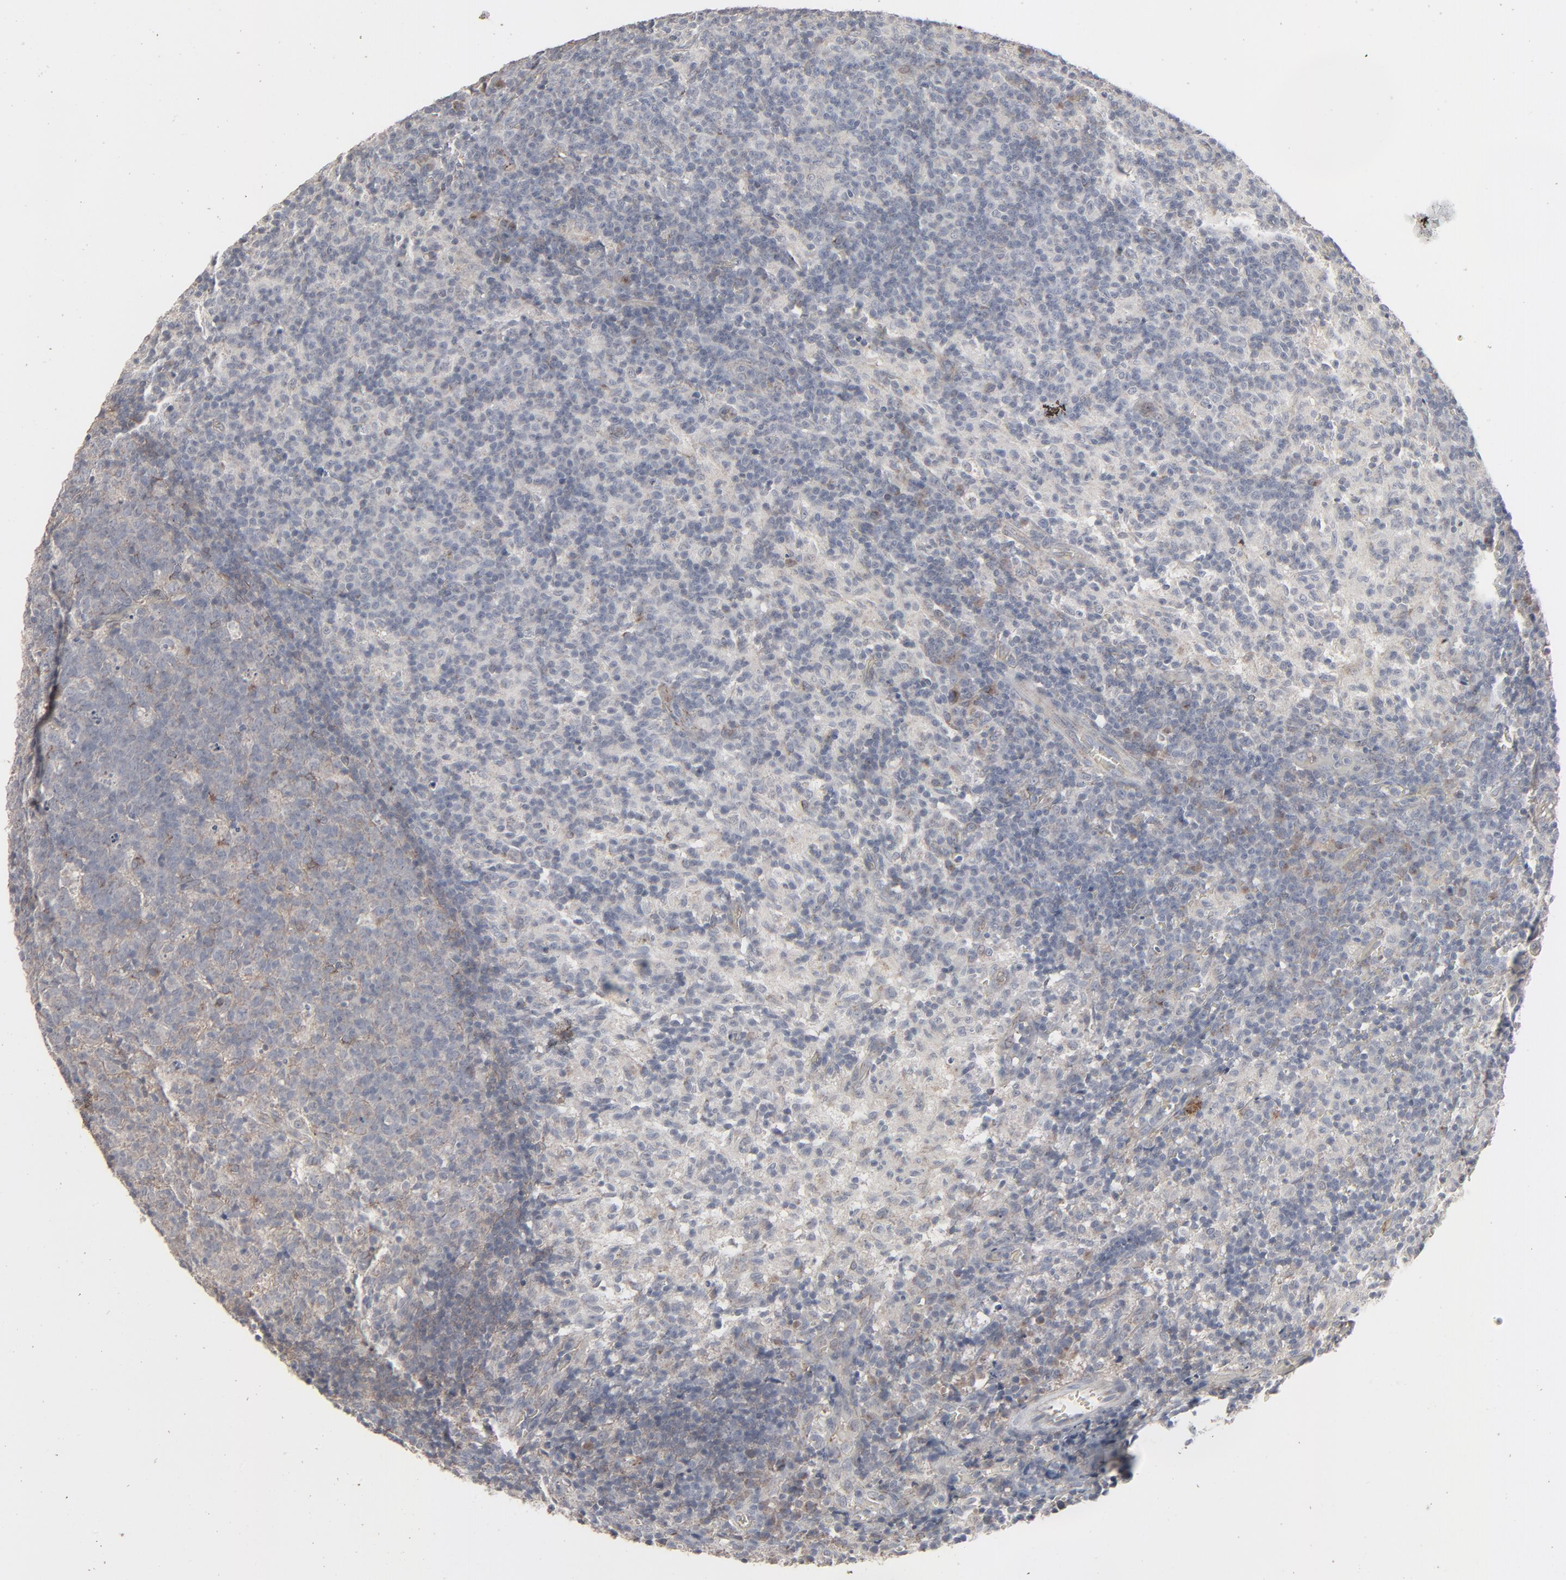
{"staining": {"intensity": "weak", "quantity": "<25%", "location": "cytoplasmic/membranous"}, "tissue": "lymph node", "cell_type": "Germinal center cells", "image_type": "normal", "snomed": [{"axis": "morphology", "description": "Normal tissue, NOS"}, {"axis": "morphology", "description": "Inflammation, NOS"}, {"axis": "topography", "description": "Lymph node"}], "caption": "An immunohistochemistry image of normal lymph node is shown. There is no staining in germinal center cells of lymph node.", "gene": "JAM3", "patient": {"sex": "male", "age": 55}}